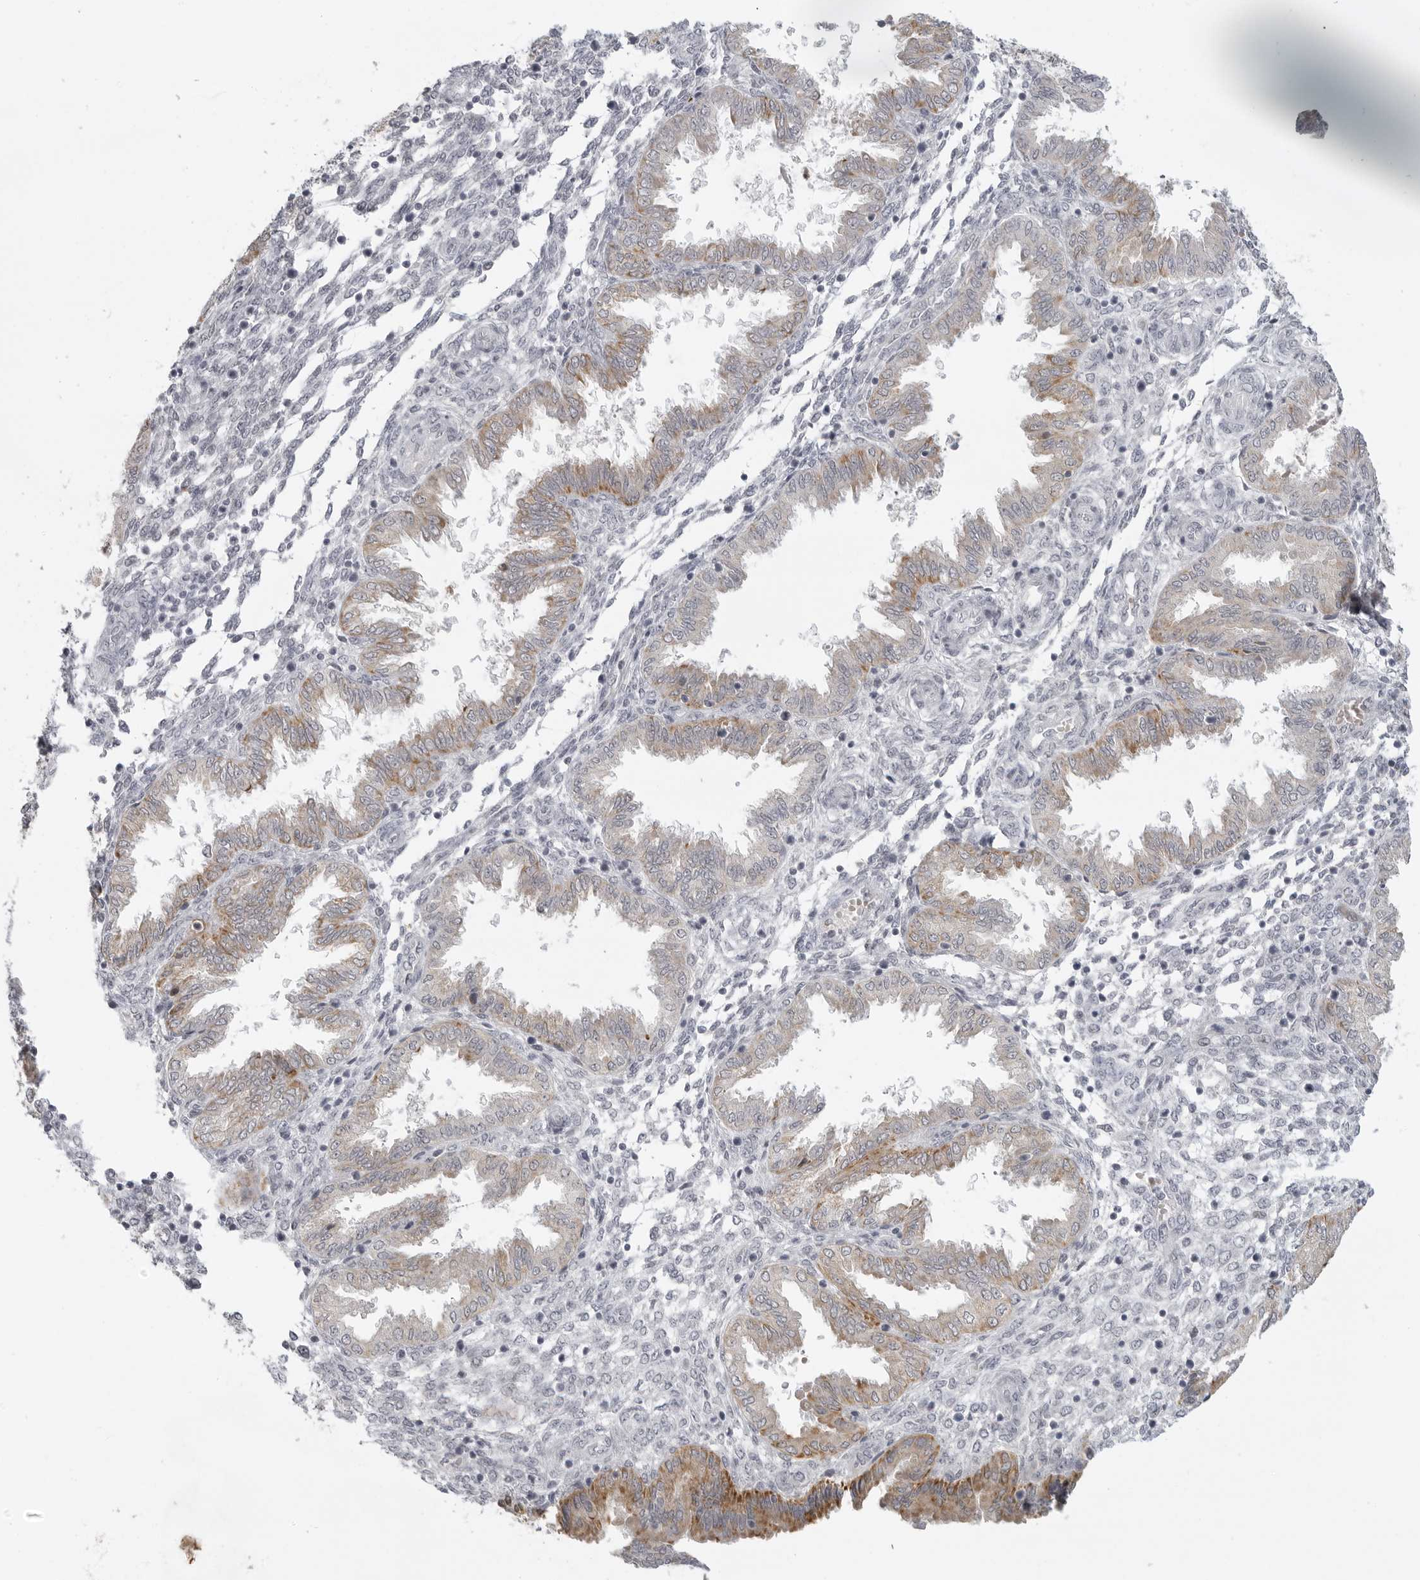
{"staining": {"intensity": "negative", "quantity": "none", "location": "none"}, "tissue": "endometrium", "cell_type": "Cells in endometrial stroma", "image_type": "normal", "snomed": [{"axis": "morphology", "description": "Normal tissue, NOS"}, {"axis": "topography", "description": "Endometrium"}], "caption": "A high-resolution histopathology image shows IHC staining of normal endometrium, which shows no significant positivity in cells in endometrial stroma. (Immunohistochemistry, brightfield microscopy, high magnification).", "gene": "TCTN3", "patient": {"sex": "female", "age": 33}}